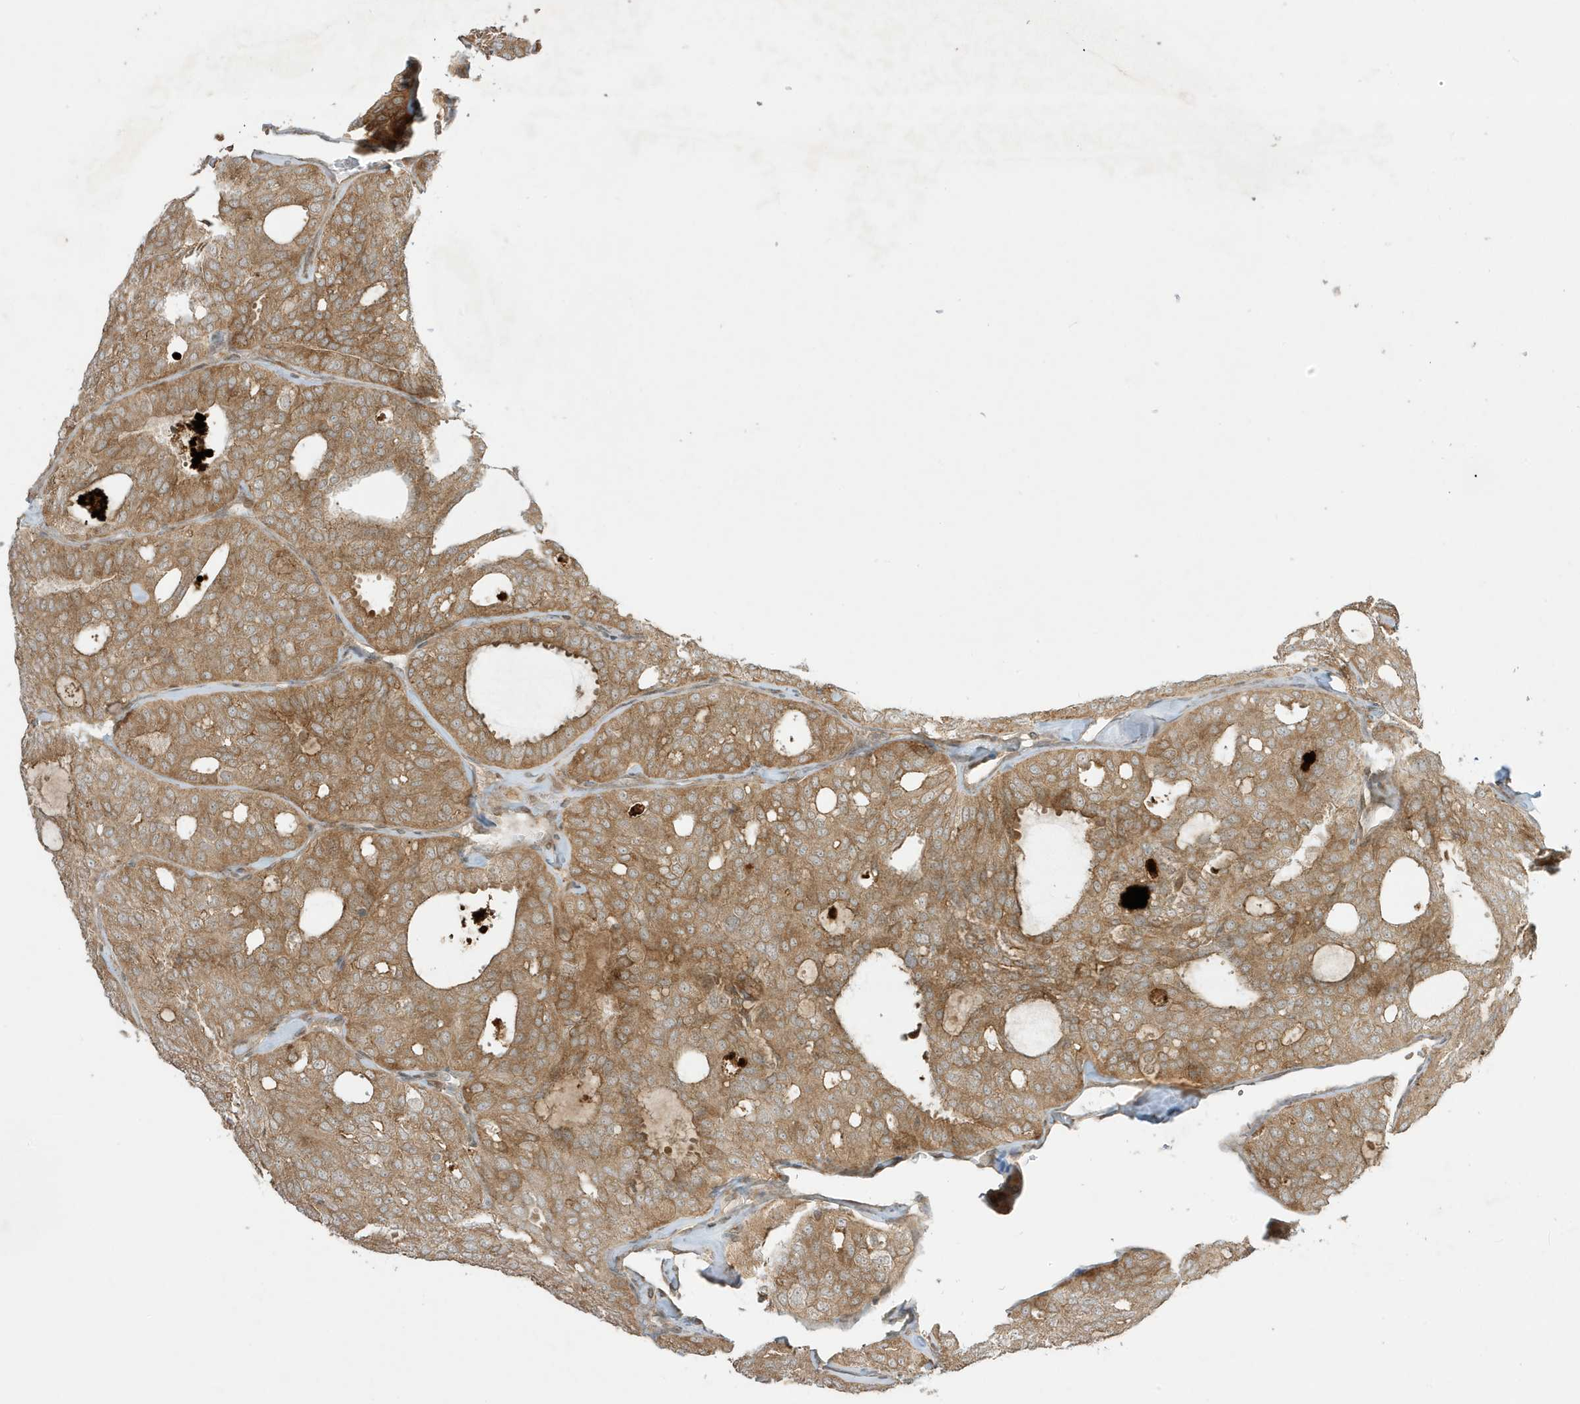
{"staining": {"intensity": "moderate", "quantity": ">75%", "location": "cytoplasmic/membranous"}, "tissue": "thyroid cancer", "cell_type": "Tumor cells", "image_type": "cancer", "snomed": [{"axis": "morphology", "description": "Follicular adenoma carcinoma, NOS"}, {"axis": "topography", "description": "Thyroid gland"}], "caption": "Tumor cells show medium levels of moderate cytoplasmic/membranous expression in approximately >75% of cells in follicular adenoma carcinoma (thyroid). (brown staining indicates protein expression, while blue staining denotes nuclei).", "gene": "SCARF2", "patient": {"sex": "male", "age": 75}}